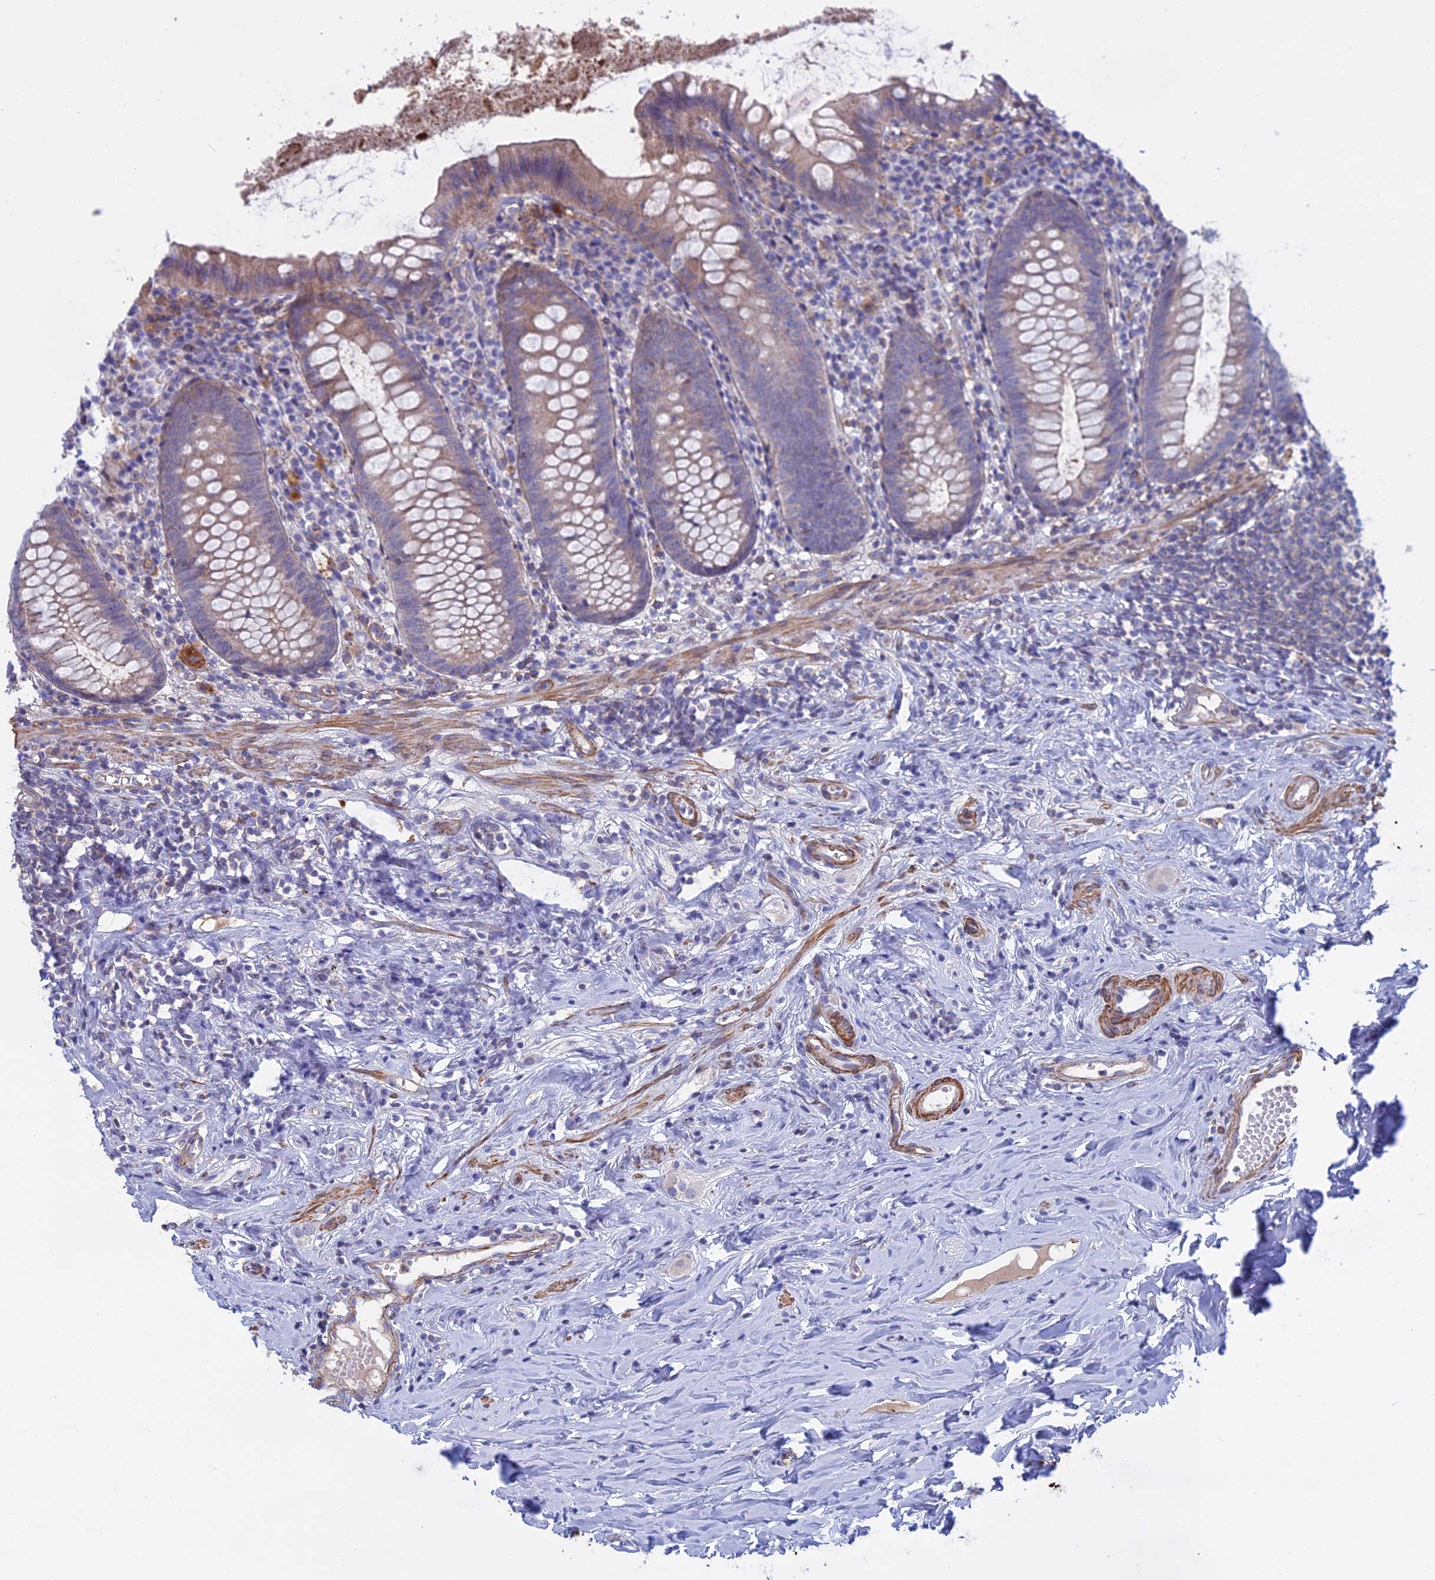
{"staining": {"intensity": "weak", "quantity": "<25%", "location": "cytoplasmic/membranous"}, "tissue": "appendix", "cell_type": "Glandular cells", "image_type": "normal", "snomed": [{"axis": "morphology", "description": "Normal tissue, NOS"}, {"axis": "topography", "description": "Appendix"}], "caption": "Immunohistochemistry of normal human appendix displays no staining in glandular cells.", "gene": "LYPD5", "patient": {"sex": "female", "age": 51}}